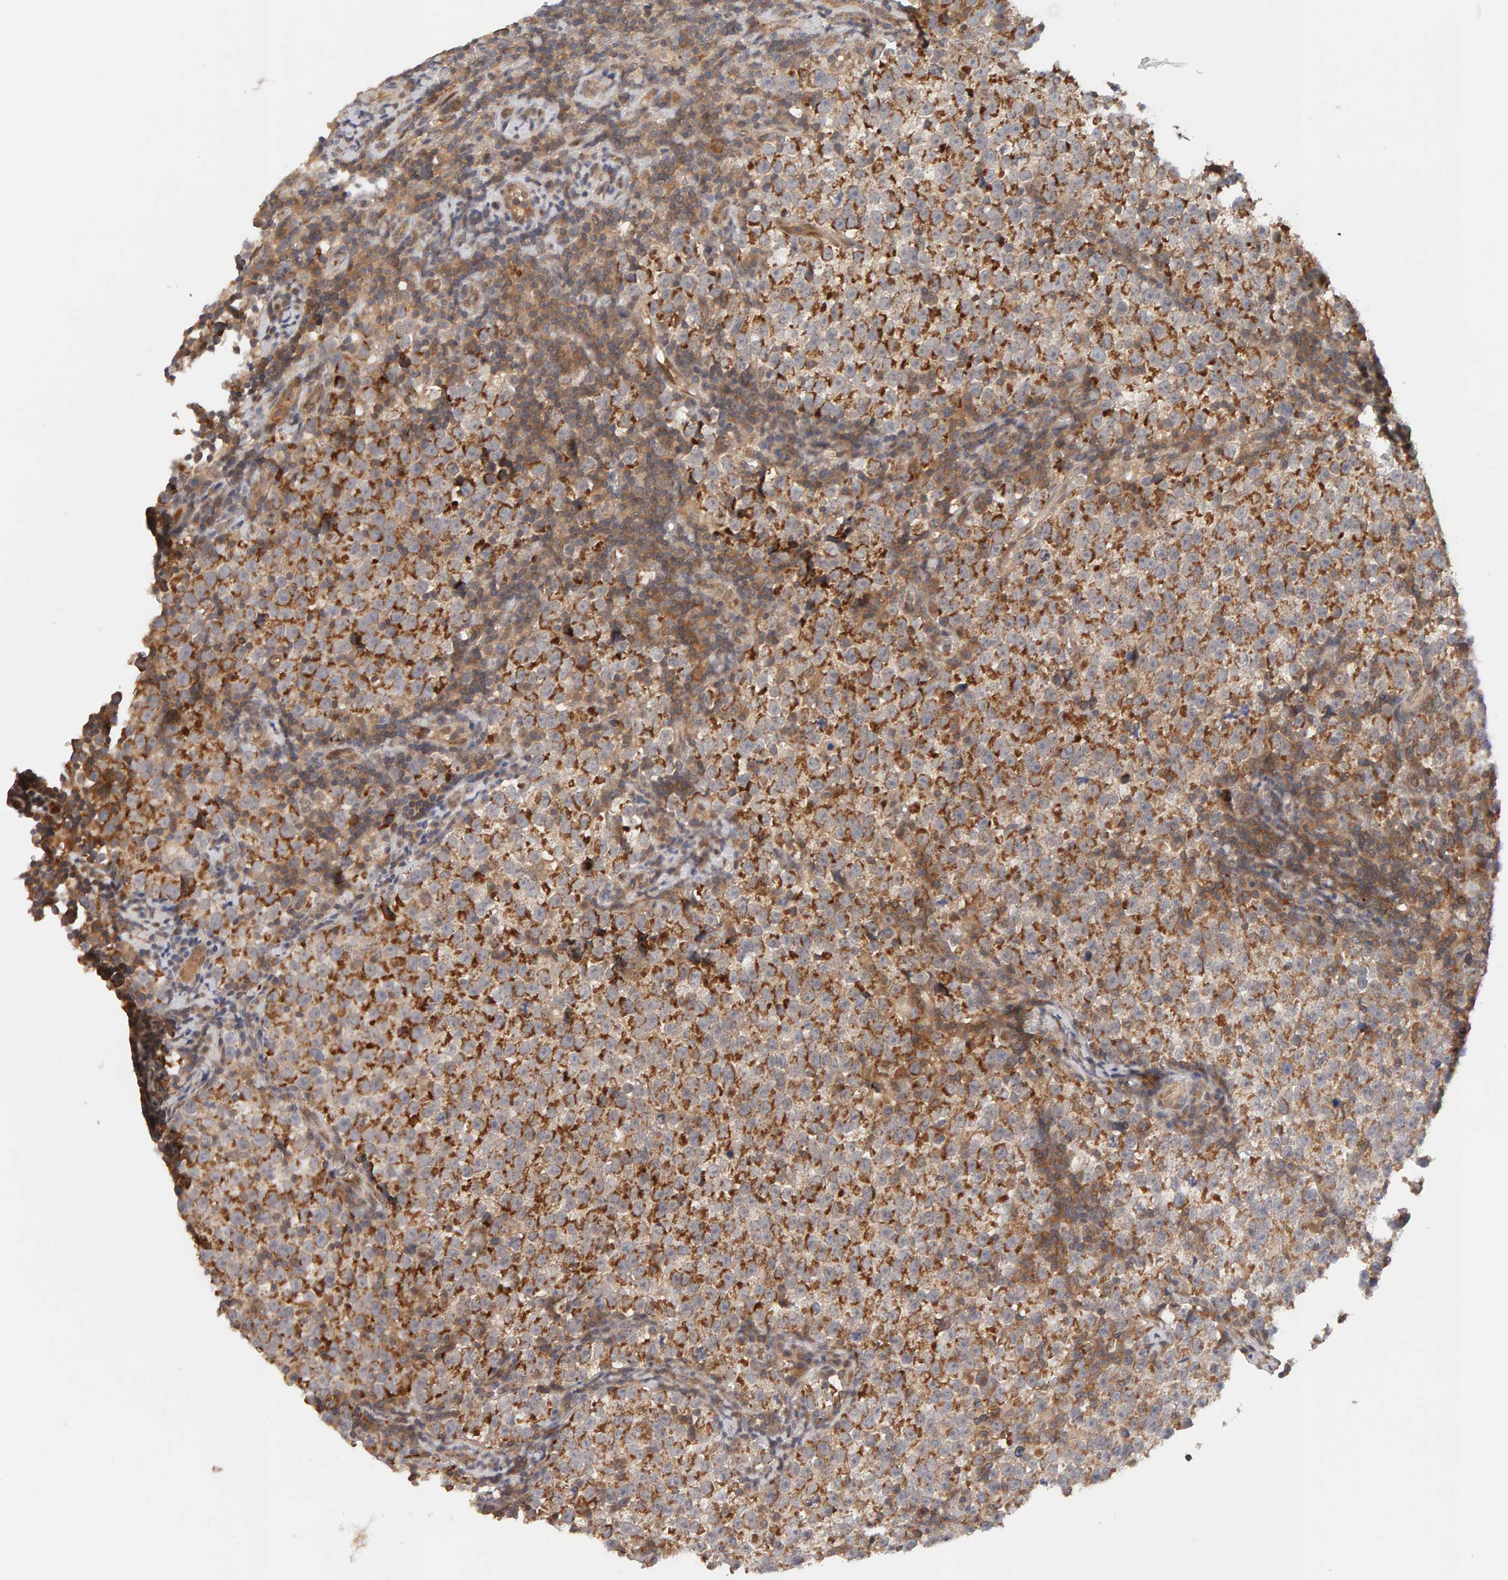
{"staining": {"intensity": "strong", "quantity": "<25%", "location": "cytoplasmic/membranous"}, "tissue": "testis cancer", "cell_type": "Tumor cells", "image_type": "cancer", "snomed": [{"axis": "morphology", "description": "Normal tissue, NOS"}, {"axis": "morphology", "description": "Seminoma, NOS"}, {"axis": "topography", "description": "Testis"}], "caption": "Immunohistochemical staining of human testis cancer reveals medium levels of strong cytoplasmic/membranous staining in approximately <25% of tumor cells.", "gene": "NUDCD1", "patient": {"sex": "male", "age": 43}}